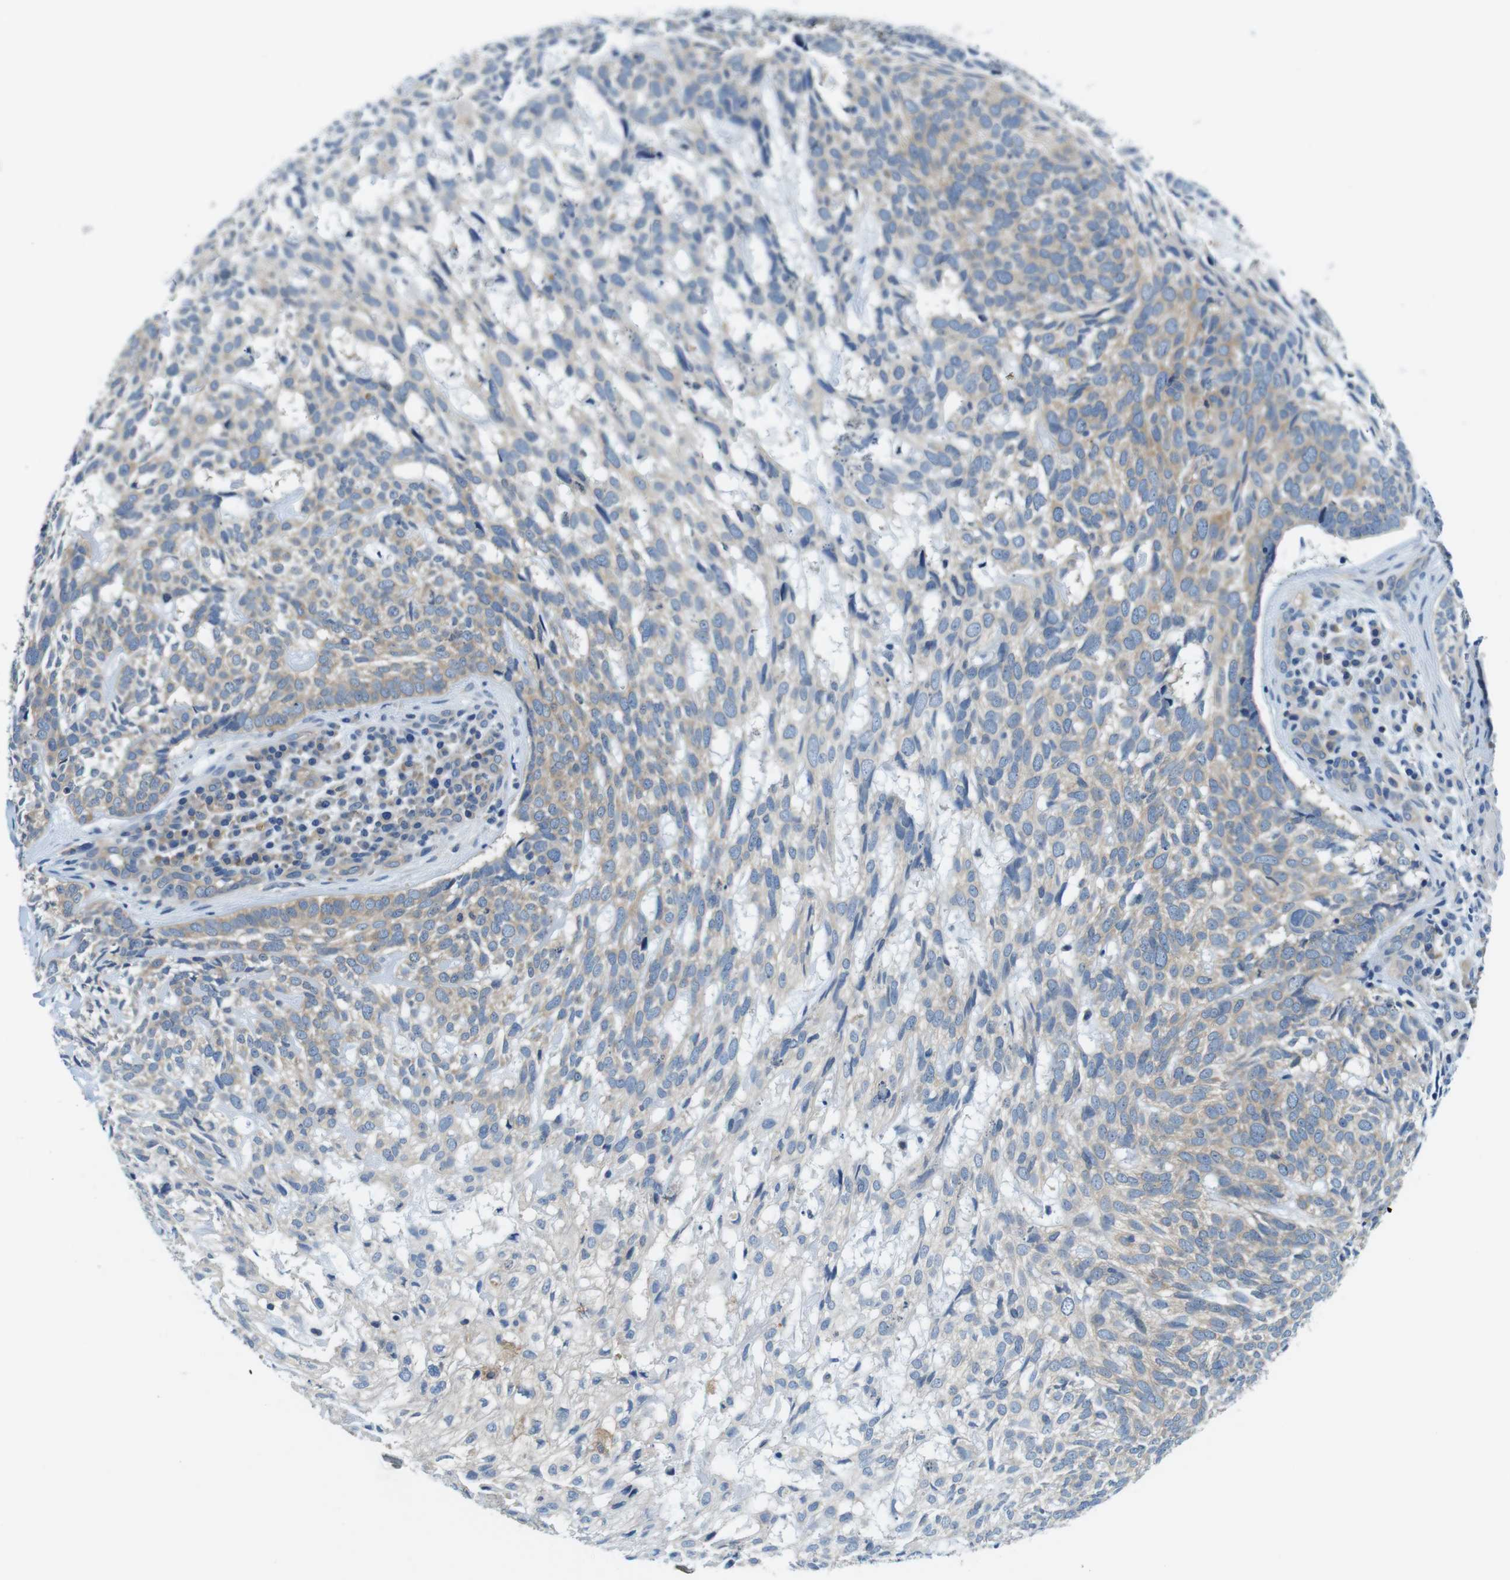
{"staining": {"intensity": "weak", "quantity": ">75%", "location": "cytoplasmic/membranous"}, "tissue": "skin cancer", "cell_type": "Tumor cells", "image_type": "cancer", "snomed": [{"axis": "morphology", "description": "Basal cell carcinoma"}, {"axis": "topography", "description": "Skin"}], "caption": "Weak cytoplasmic/membranous staining for a protein is appreciated in about >75% of tumor cells of skin basal cell carcinoma using immunohistochemistry (IHC).", "gene": "DENND4C", "patient": {"sex": "male", "age": 72}}